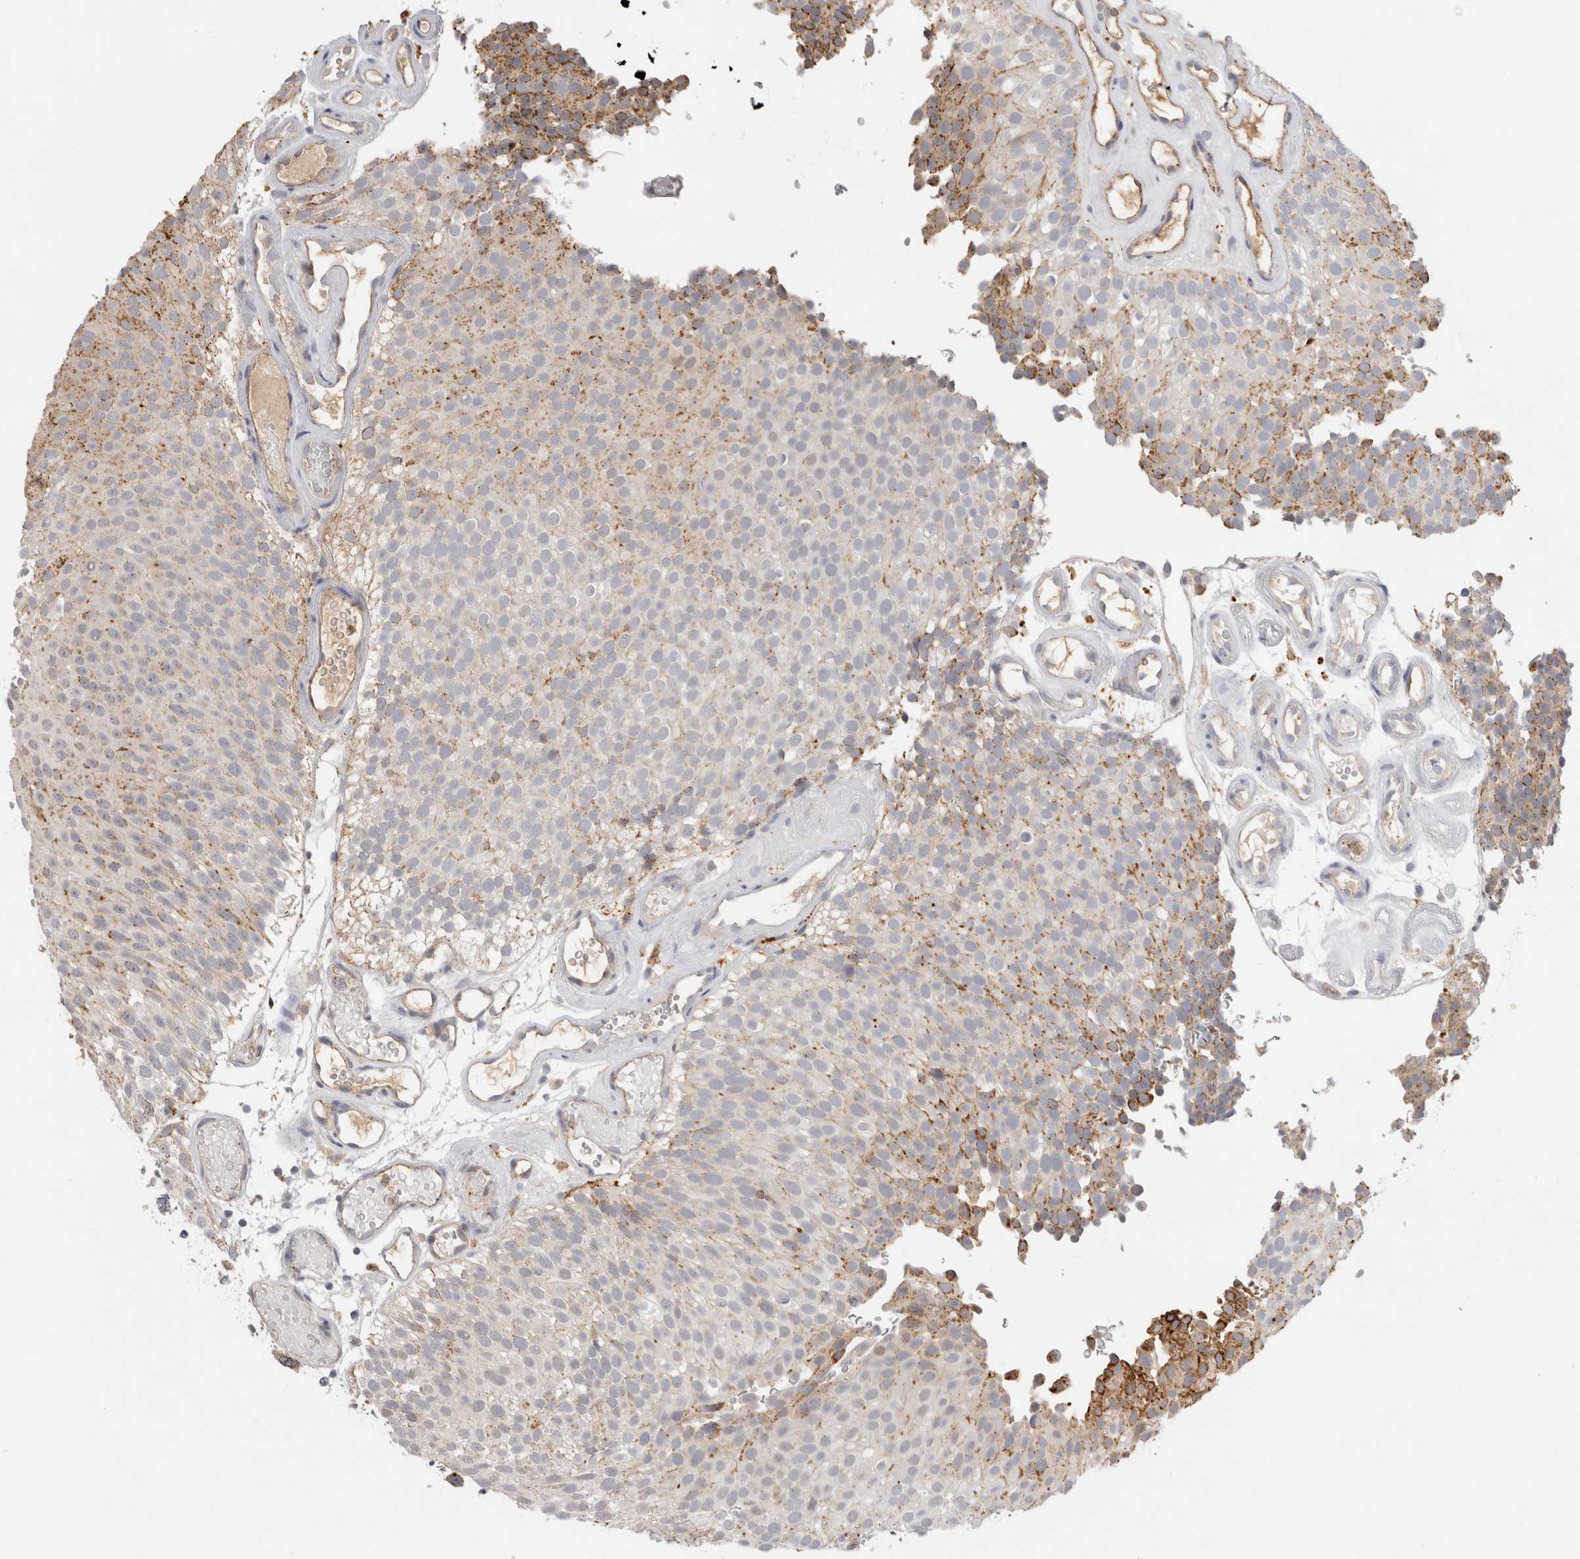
{"staining": {"intensity": "moderate", "quantity": "<25%", "location": "cytoplasmic/membranous"}, "tissue": "urothelial cancer", "cell_type": "Tumor cells", "image_type": "cancer", "snomed": [{"axis": "morphology", "description": "Urothelial carcinoma, Low grade"}, {"axis": "topography", "description": "Urinary bladder"}], "caption": "Protein staining of low-grade urothelial carcinoma tissue shows moderate cytoplasmic/membranous positivity in about <25% of tumor cells.", "gene": "GNS", "patient": {"sex": "male", "age": 78}}